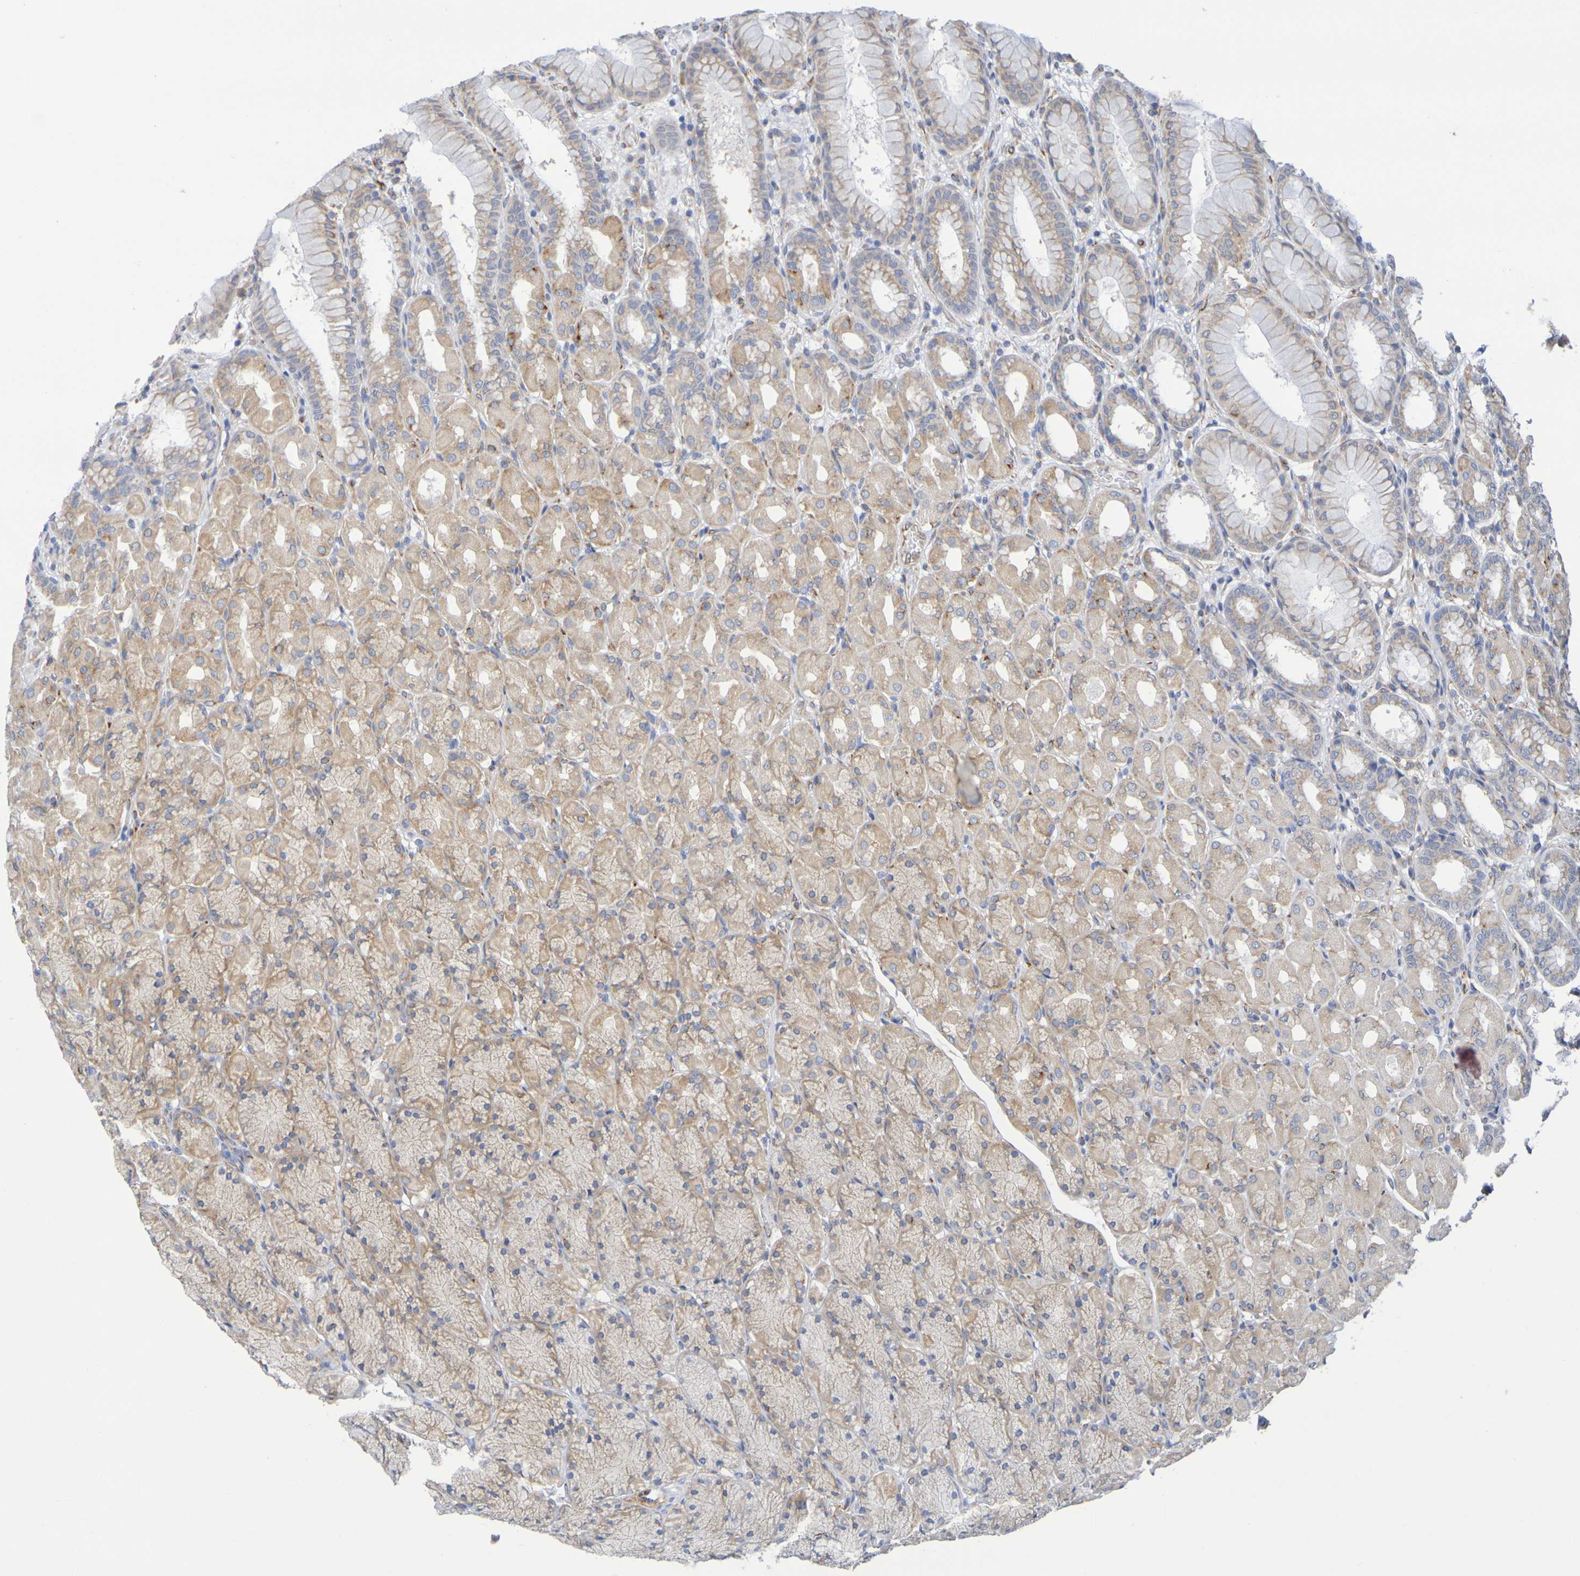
{"staining": {"intensity": "weak", "quantity": ">75%", "location": "cytoplasmic/membranous"}, "tissue": "stomach", "cell_type": "Glandular cells", "image_type": "normal", "snomed": [{"axis": "morphology", "description": "Normal tissue, NOS"}, {"axis": "topography", "description": "Stomach, upper"}], "caption": "This micrograph reveals benign stomach stained with immunohistochemistry to label a protein in brown. The cytoplasmic/membranous of glandular cells show weak positivity for the protein. Nuclei are counter-stained blue.", "gene": "TMCC3", "patient": {"sex": "female", "age": 56}}